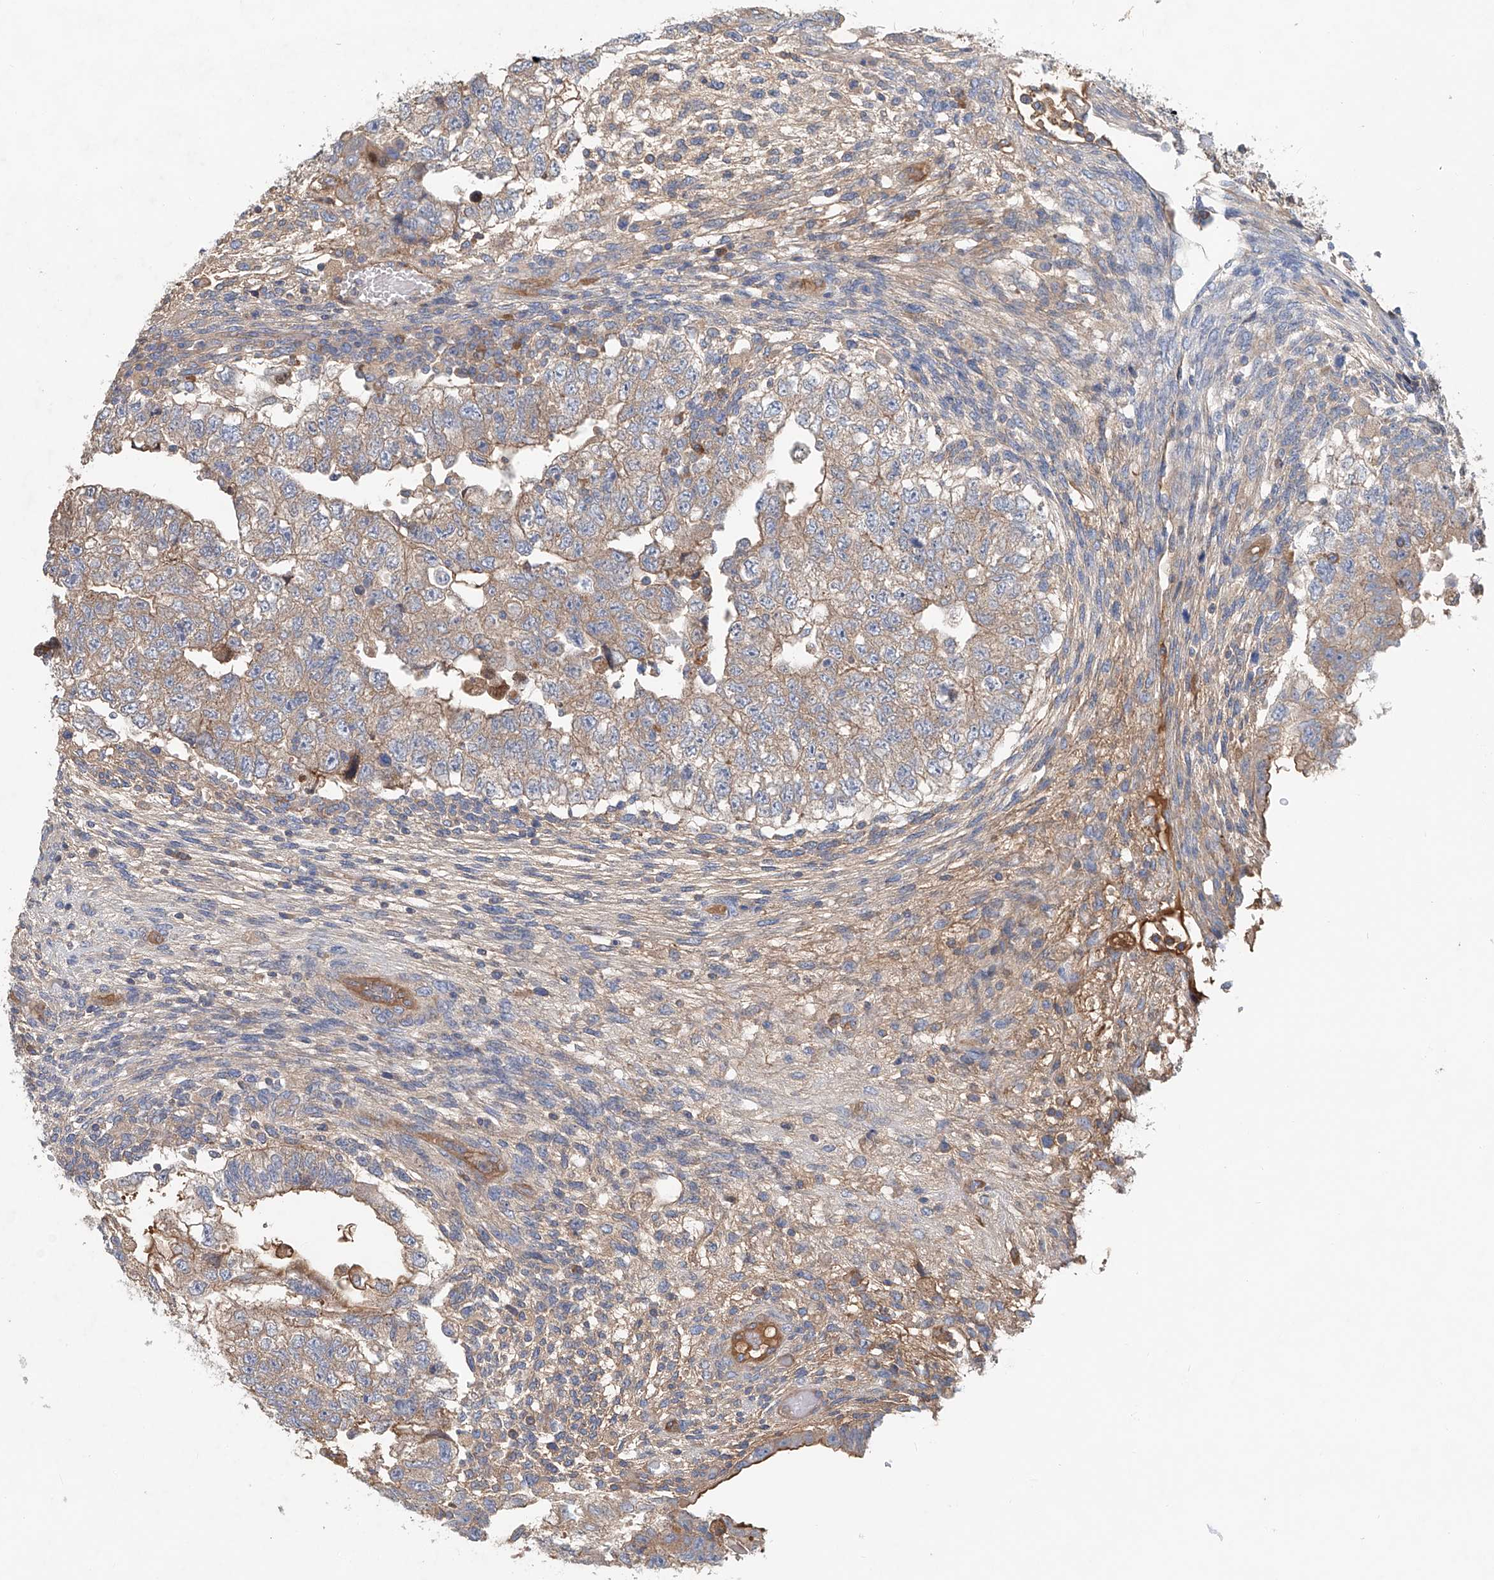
{"staining": {"intensity": "weak", "quantity": ">75%", "location": "cytoplasmic/membranous"}, "tissue": "testis cancer", "cell_type": "Tumor cells", "image_type": "cancer", "snomed": [{"axis": "morphology", "description": "Carcinoma, Embryonal, NOS"}, {"axis": "topography", "description": "Testis"}], "caption": "Protein analysis of testis cancer tissue displays weak cytoplasmic/membranous expression in approximately >75% of tumor cells.", "gene": "FRYL", "patient": {"sex": "male", "age": 36}}